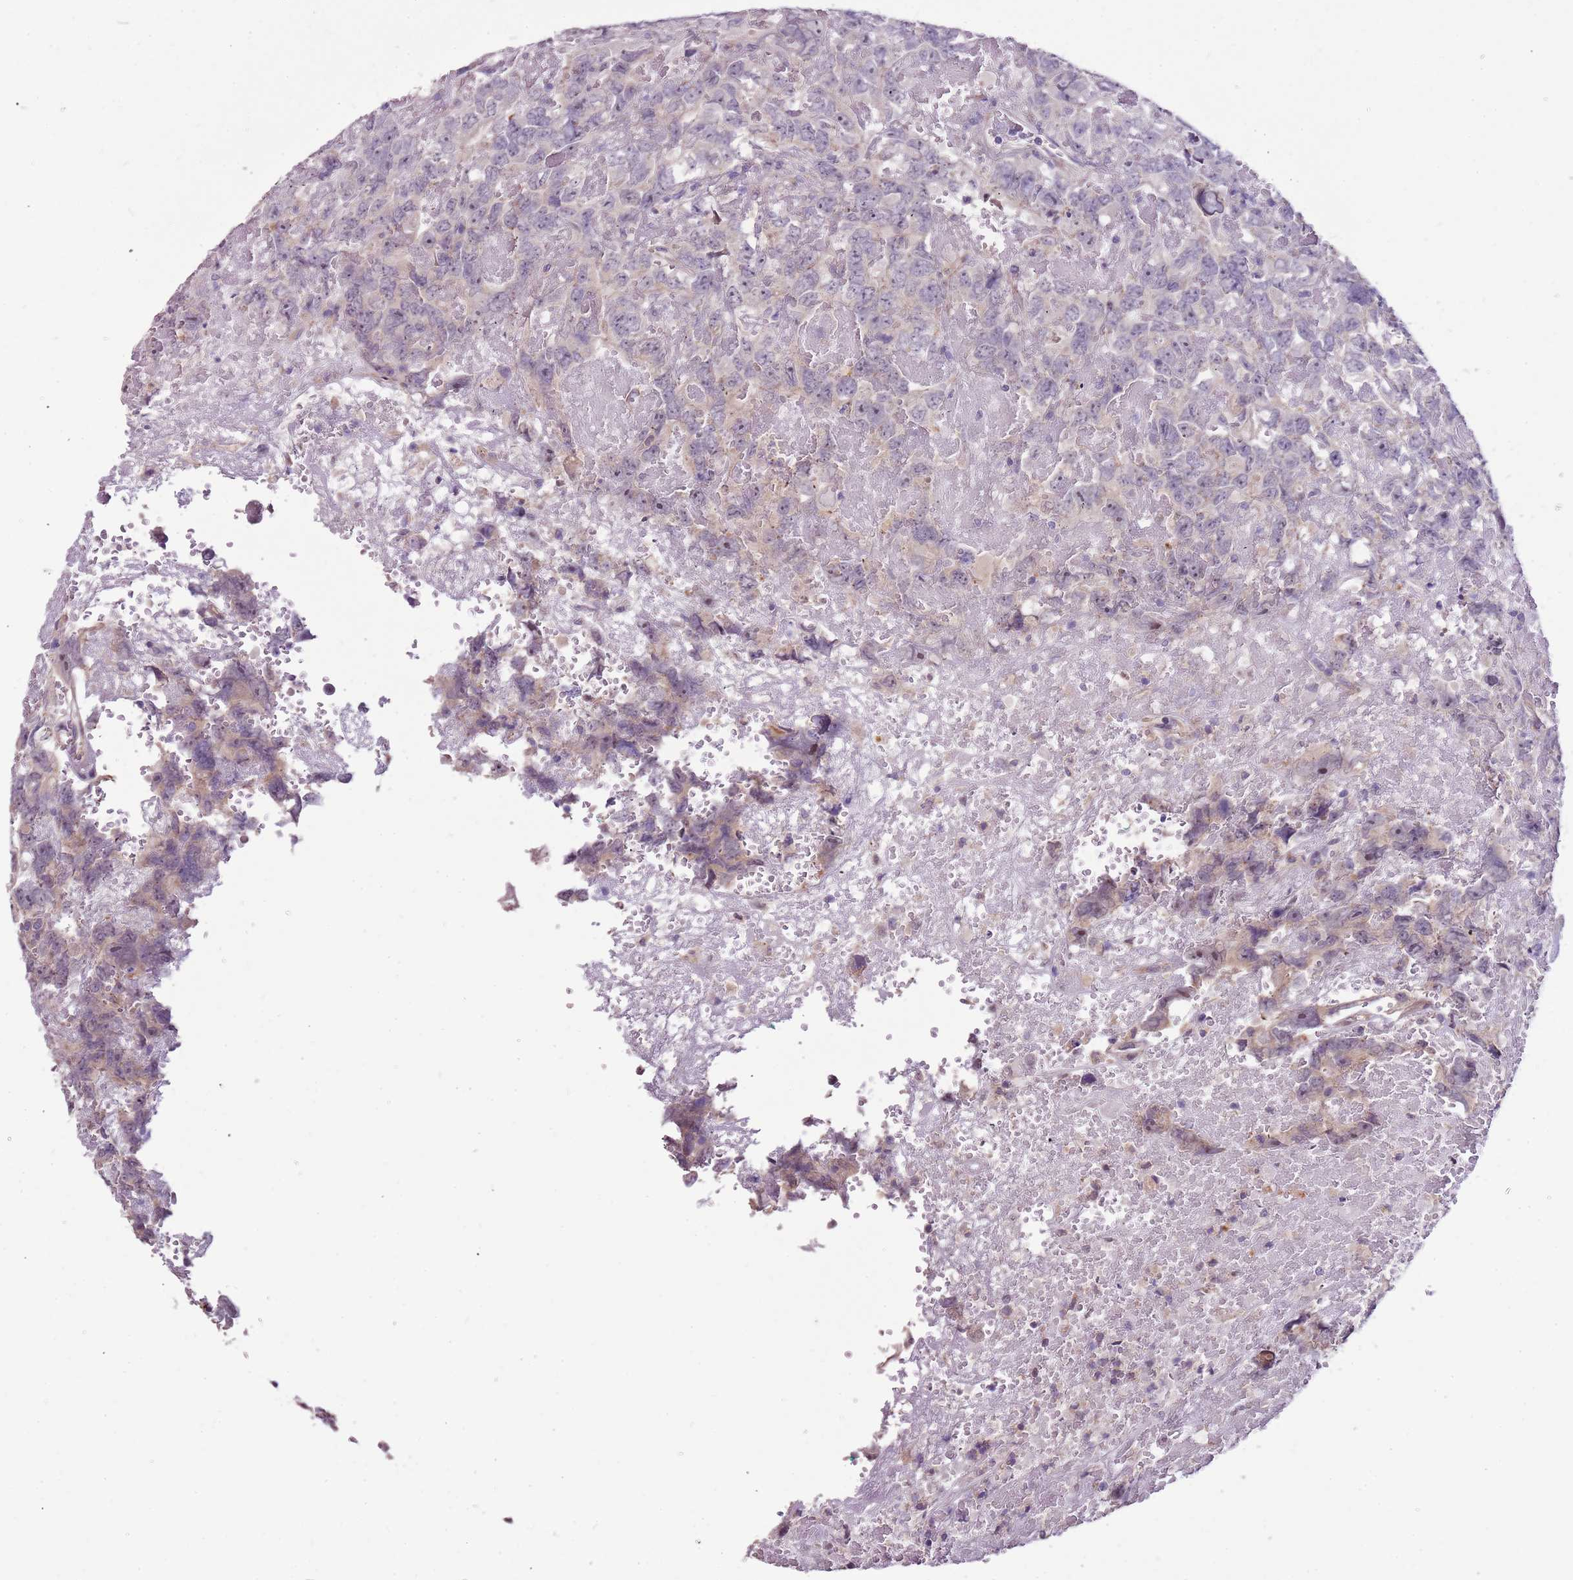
{"staining": {"intensity": "negative", "quantity": "none", "location": "none"}, "tissue": "testis cancer", "cell_type": "Tumor cells", "image_type": "cancer", "snomed": [{"axis": "morphology", "description": "Carcinoma, Embryonal, NOS"}, {"axis": "topography", "description": "Testis"}], "caption": "Tumor cells are negative for protein expression in human testis embryonal carcinoma. (DAB (3,3'-diaminobenzidine) immunohistochemistry (IHC) visualized using brightfield microscopy, high magnification).", "gene": "NKX2-3", "patient": {"sex": "male", "age": 45}}